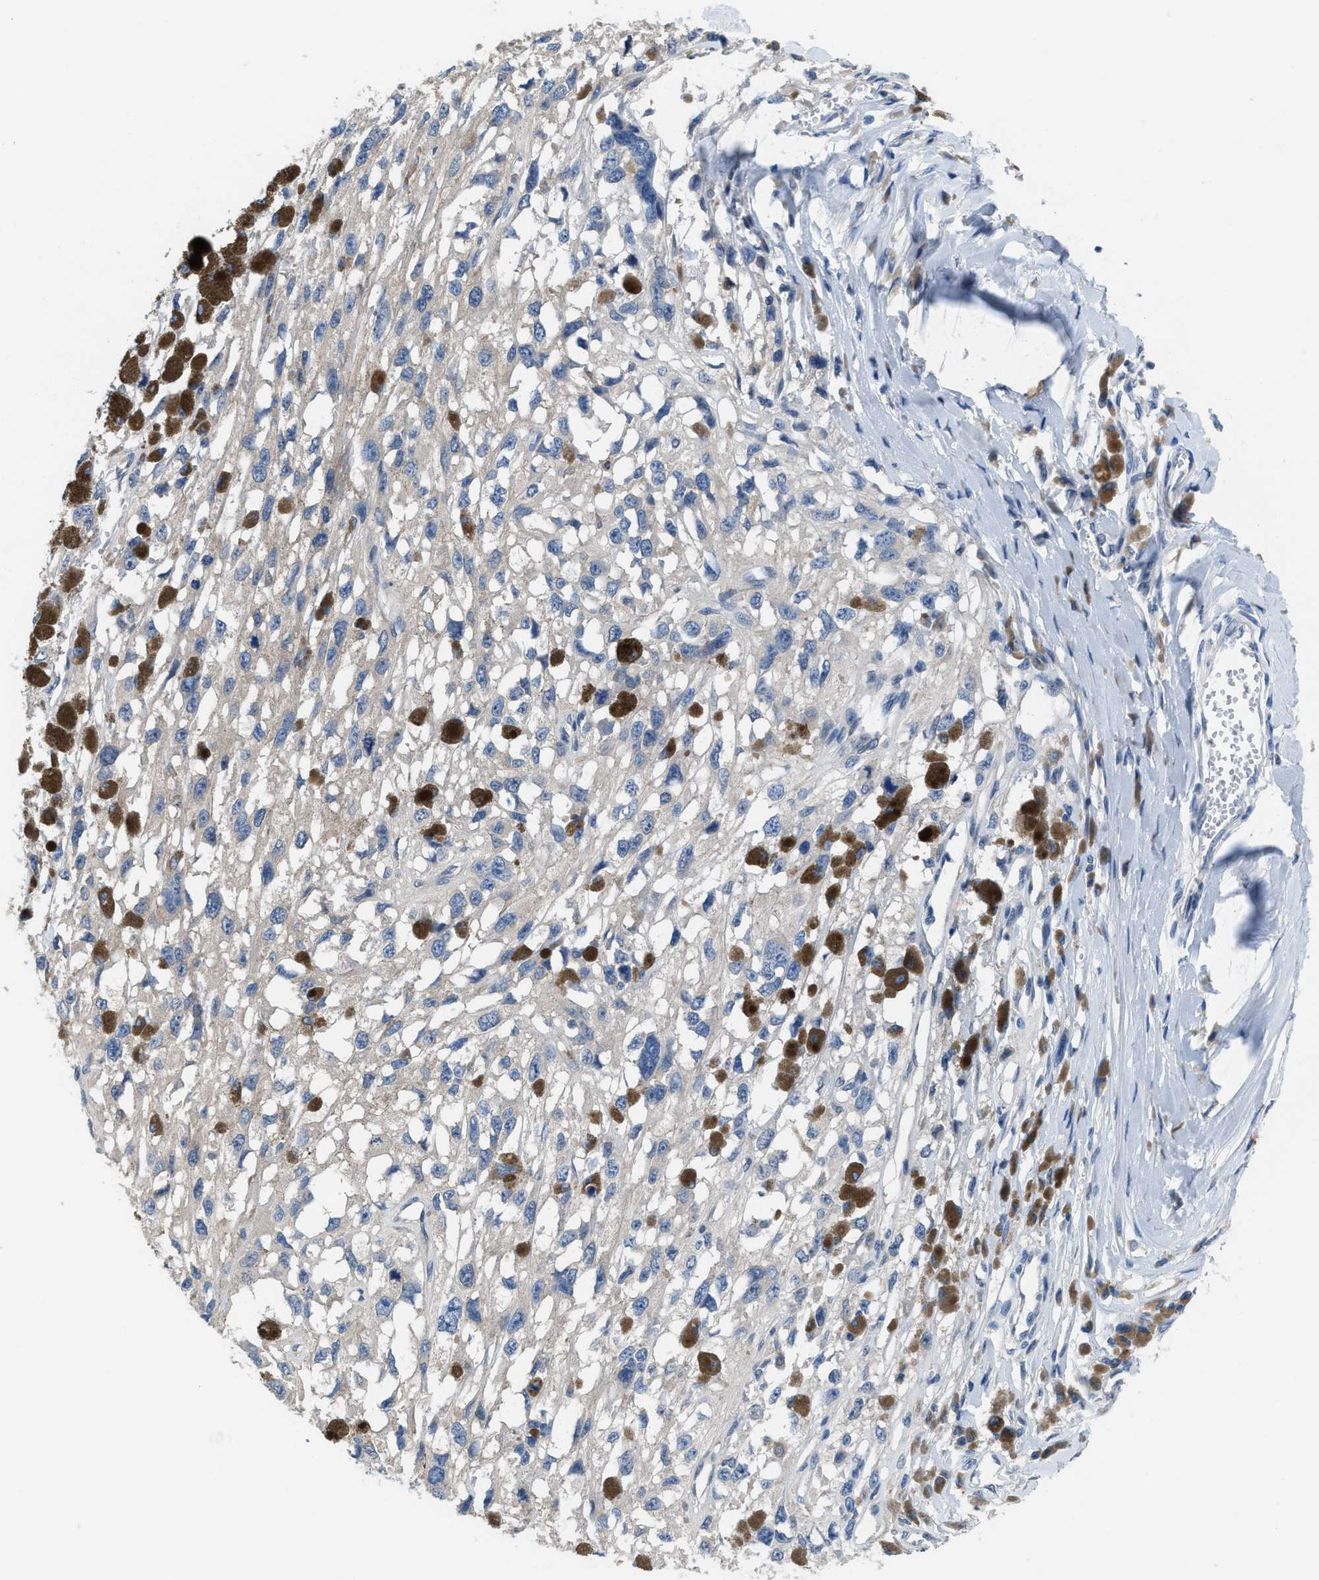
{"staining": {"intensity": "negative", "quantity": "none", "location": "none"}, "tissue": "melanoma", "cell_type": "Tumor cells", "image_type": "cancer", "snomed": [{"axis": "morphology", "description": "Malignant melanoma, Metastatic site"}, {"axis": "topography", "description": "Lymph node"}], "caption": "Tumor cells are negative for protein expression in human melanoma. The staining was performed using DAB (3,3'-diaminobenzidine) to visualize the protein expression in brown, while the nuclei were stained in blue with hematoxylin (Magnification: 20x).", "gene": "NUDT5", "patient": {"sex": "male", "age": 59}}